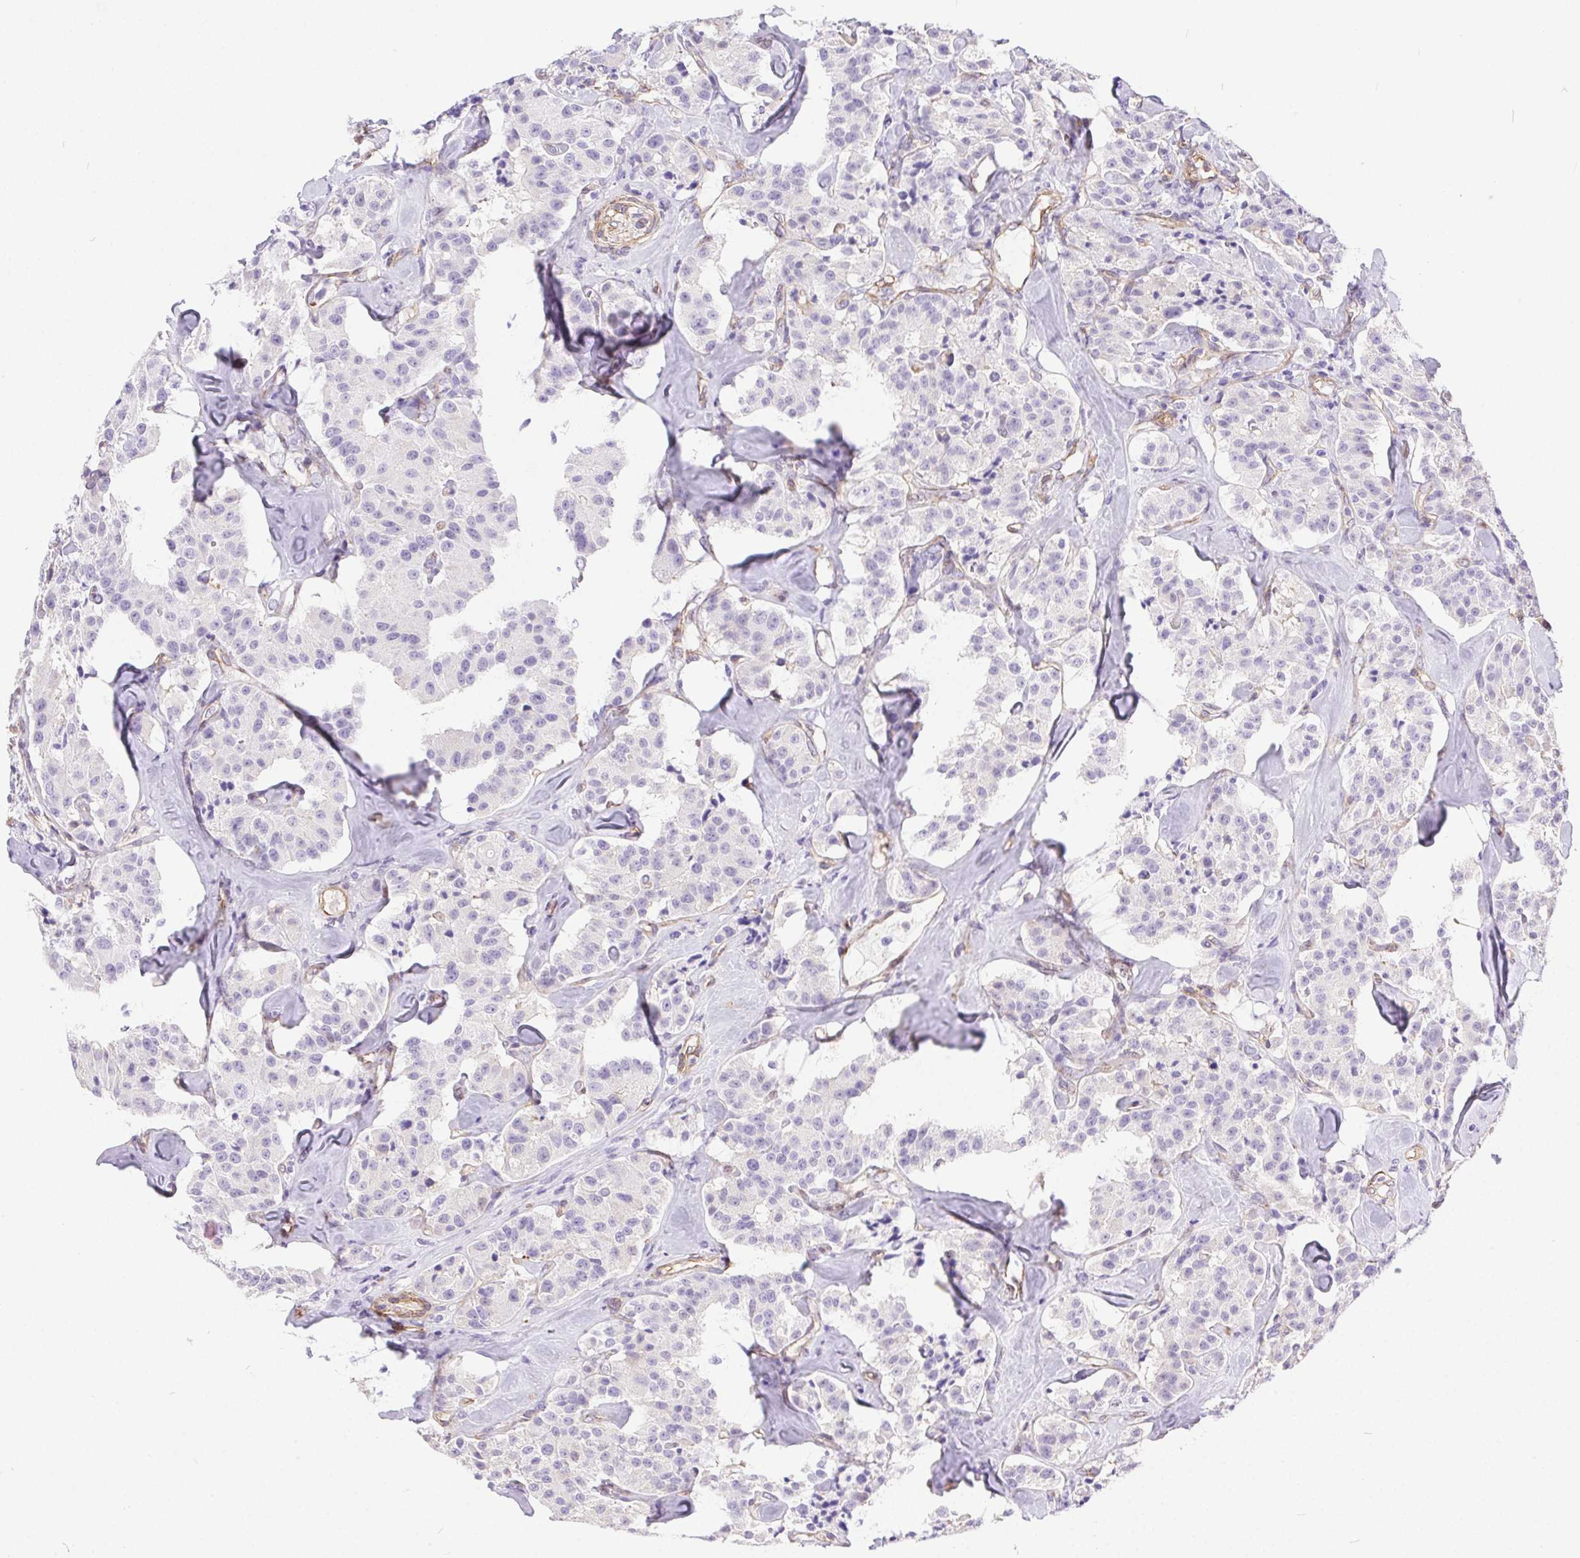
{"staining": {"intensity": "negative", "quantity": "none", "location": "none"}, "tissue": "carcinoid", "cell_type": "Tumor cells", "image_type": "cancer", "snomed": [{"axis": "morphology", "description": "Carcinoid, malignant, NOS"}, {"axis": "topography", "description": "Pancreas"}], "caption": "Photomicrograph shows no significant protein staining in tumor cells of malignant carcinoid. (DAB immunohistochemistry (IHC) with hematoxylin counter stain).", "gene": "SHCBP1L", "patient": {"sex": "male", "age": 41}}